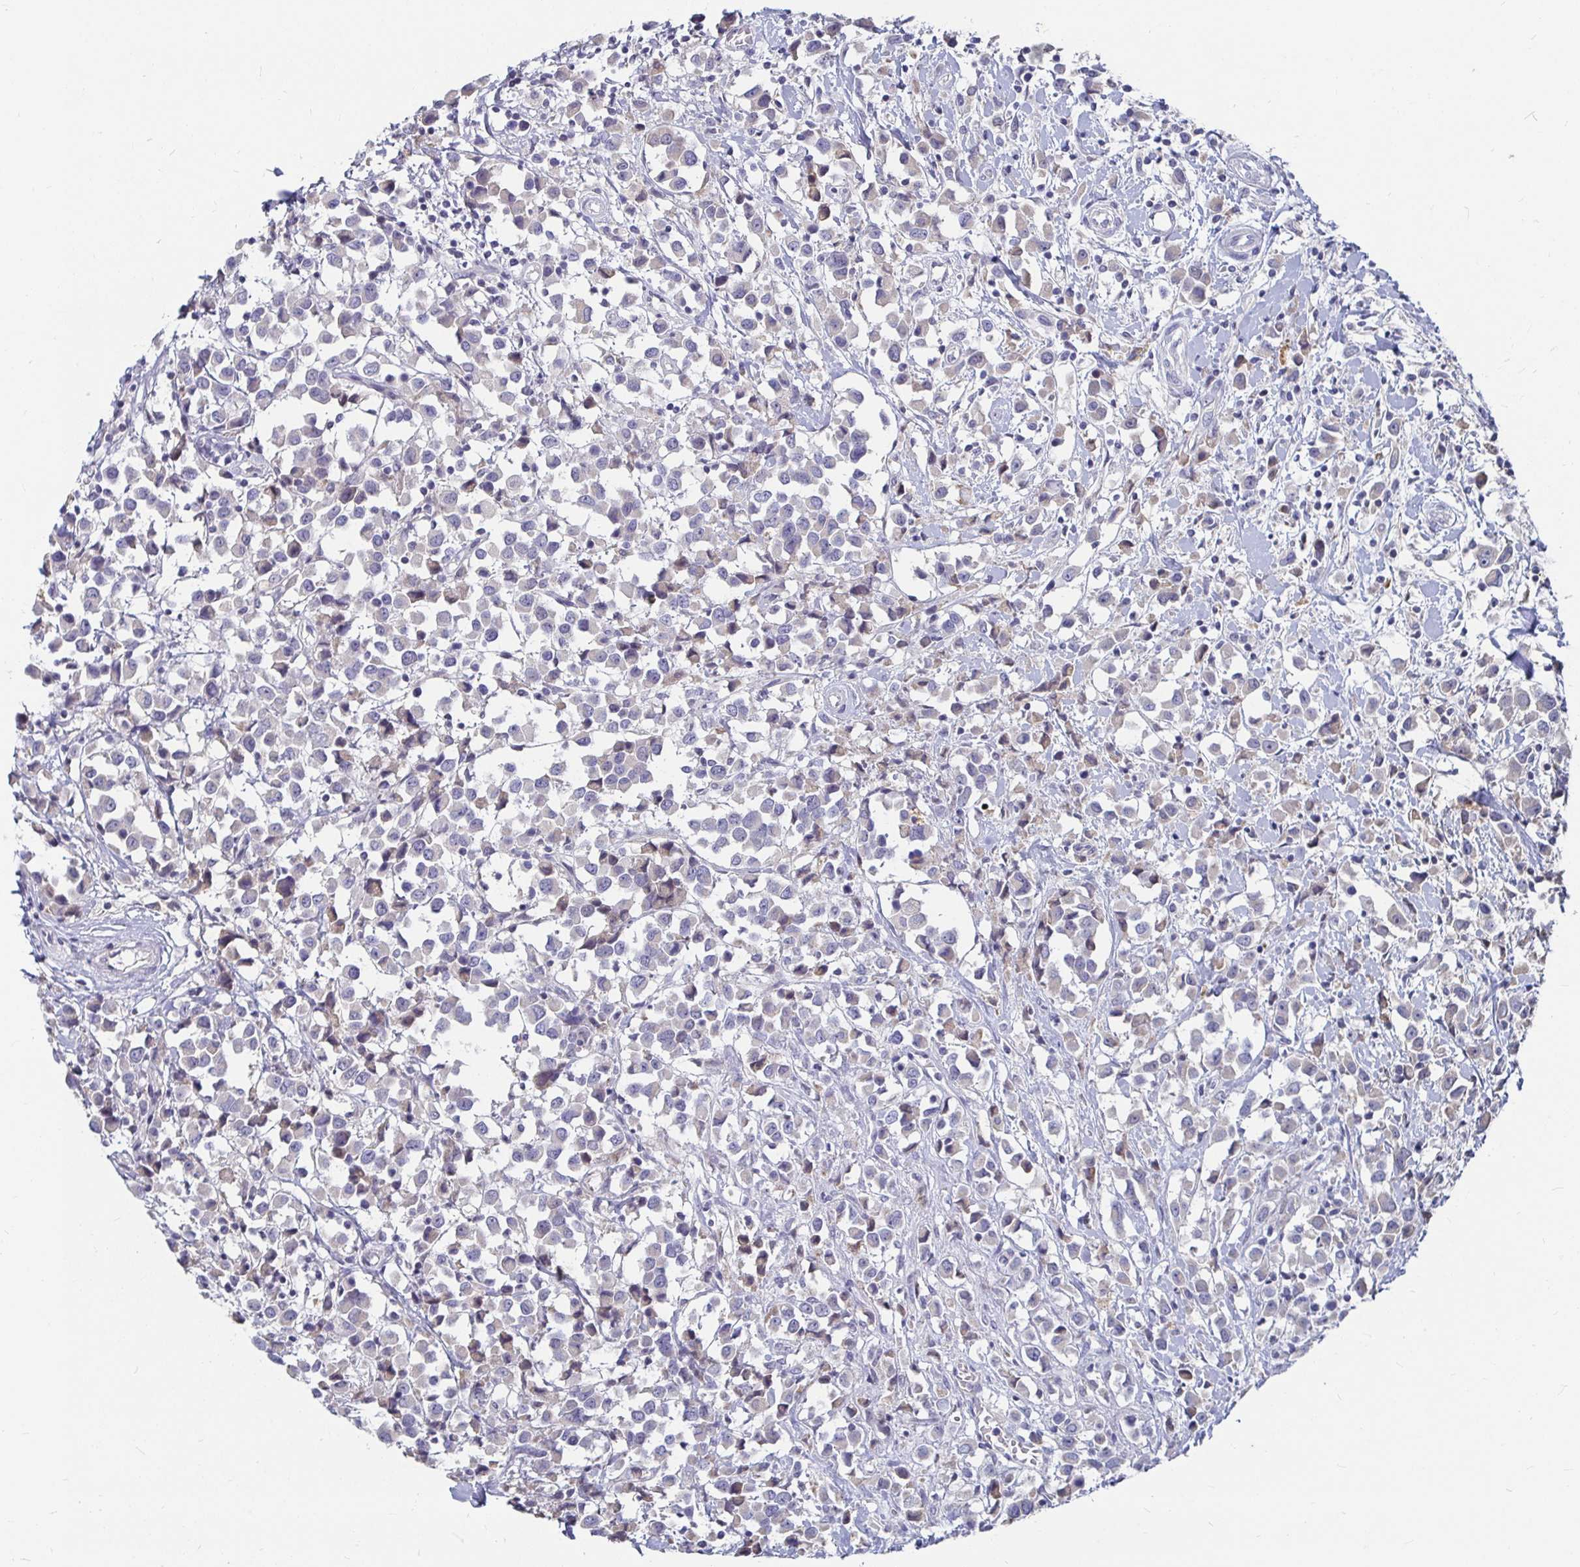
{"staining": {"intensity": "negative", "quantity": "none", "location": "none"}, "tissue": "breast cancer", "cell_type": "Tumor cells", "image_type": "cancer", "snomed": [{"axis": "morphology", "description": "Duct carcinoma"}, {"axis": "topography", "description": "Breast"}], "caption": "An image of breast cancer stained for a protein reveals no brown staining in tumor cells.", "gene": "RNF144B", "patient": {"sex": "female", "age": 61}}